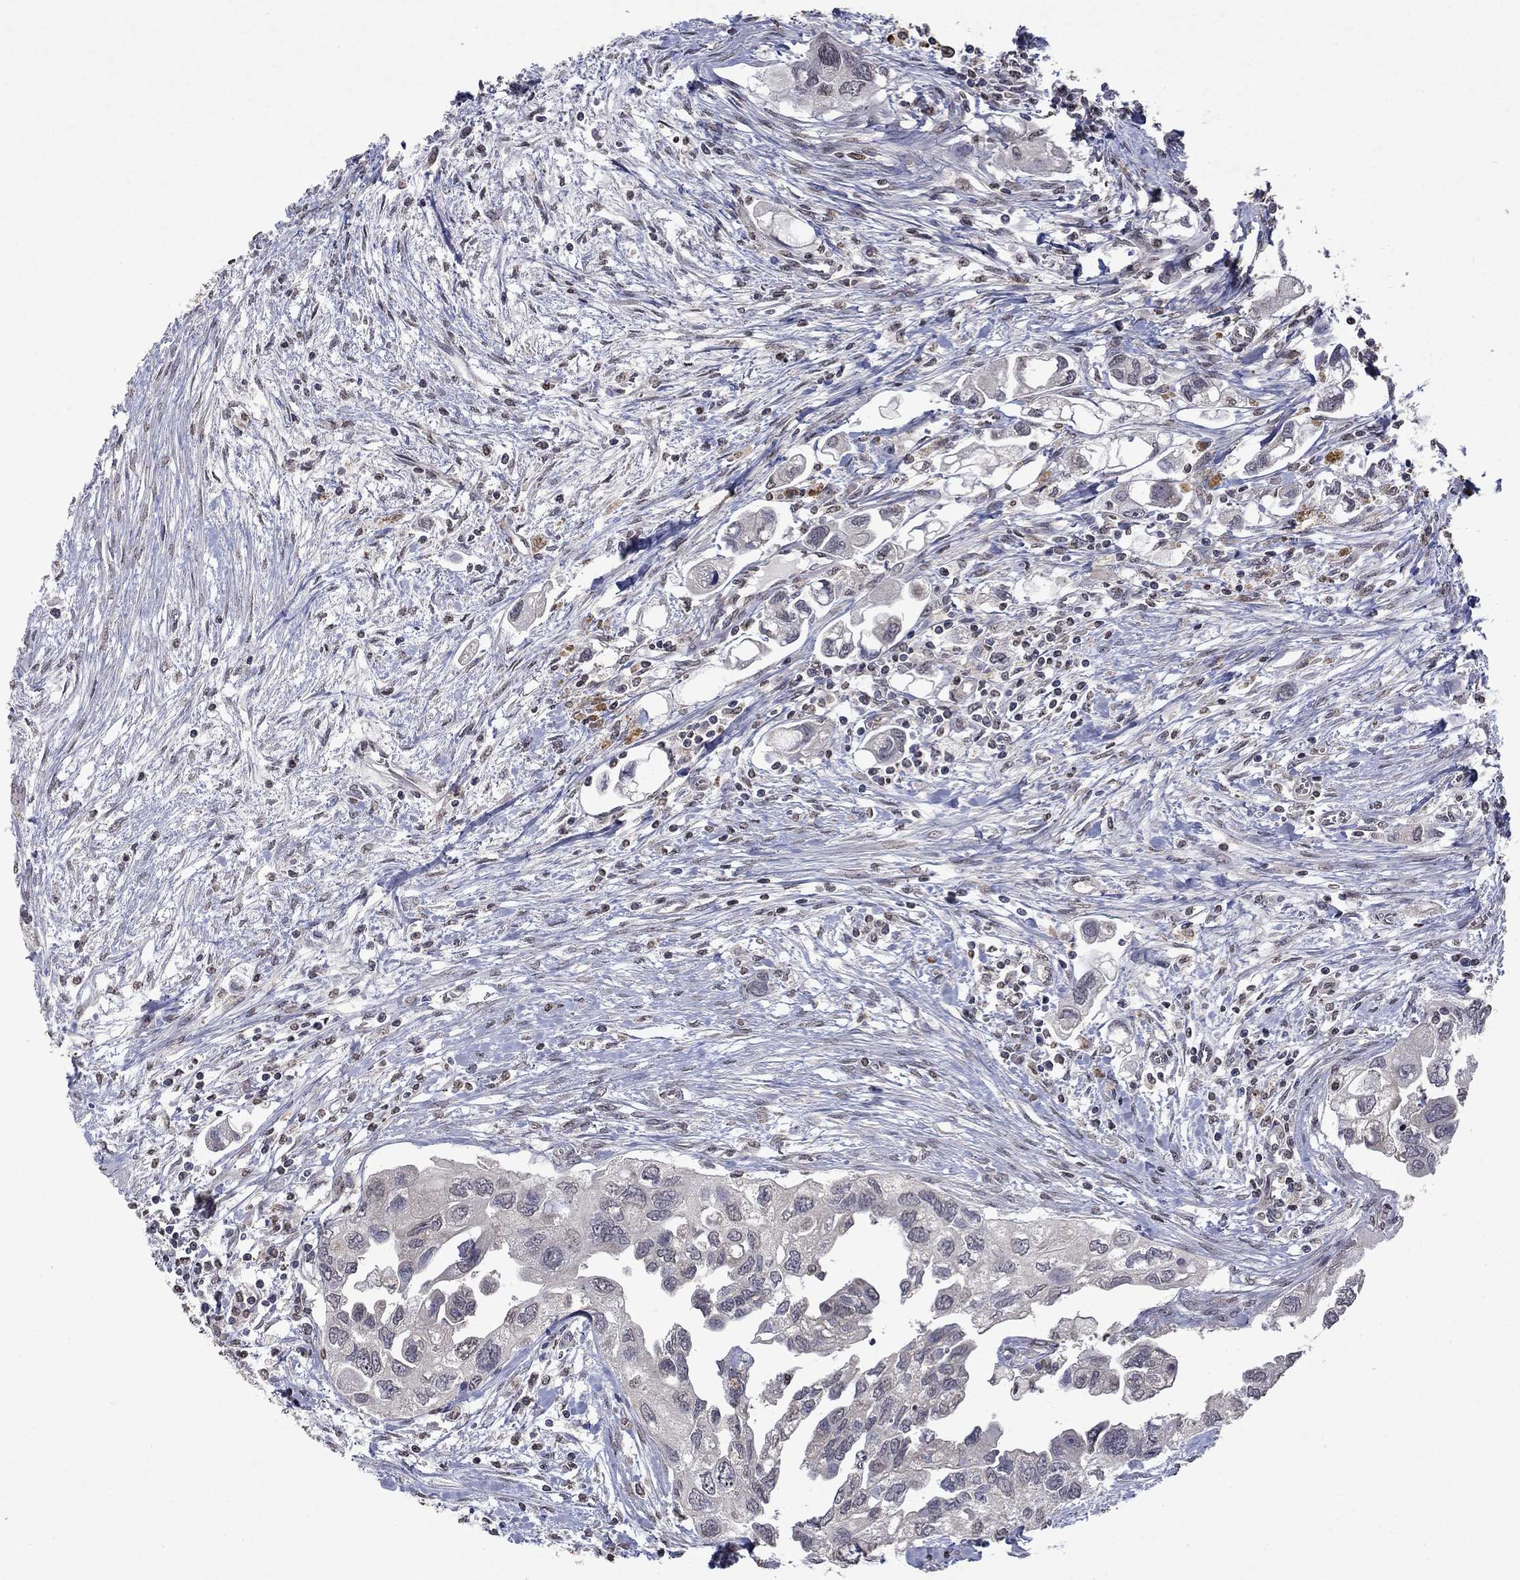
{"staining": {"intensity": "negative", "quantity": "none", "location": "none"}, "tissue": "urothelial cancer", "cell_type": "Tumor cells", "image_type": "cancer", "snomed": [{"axis": "morphology", "description": "Urothelial carcinoma, High grade"}, {"axis": "topography", "description": "Urinary bladder"}], "caption": "An immunohistochemistry (IHC) micrograph of urothelial cancer is shown. There is no staining in tumor cells of urothelial cancer.", "gene": "TTC38", "patient": {"sex": "male", "age": 59}}